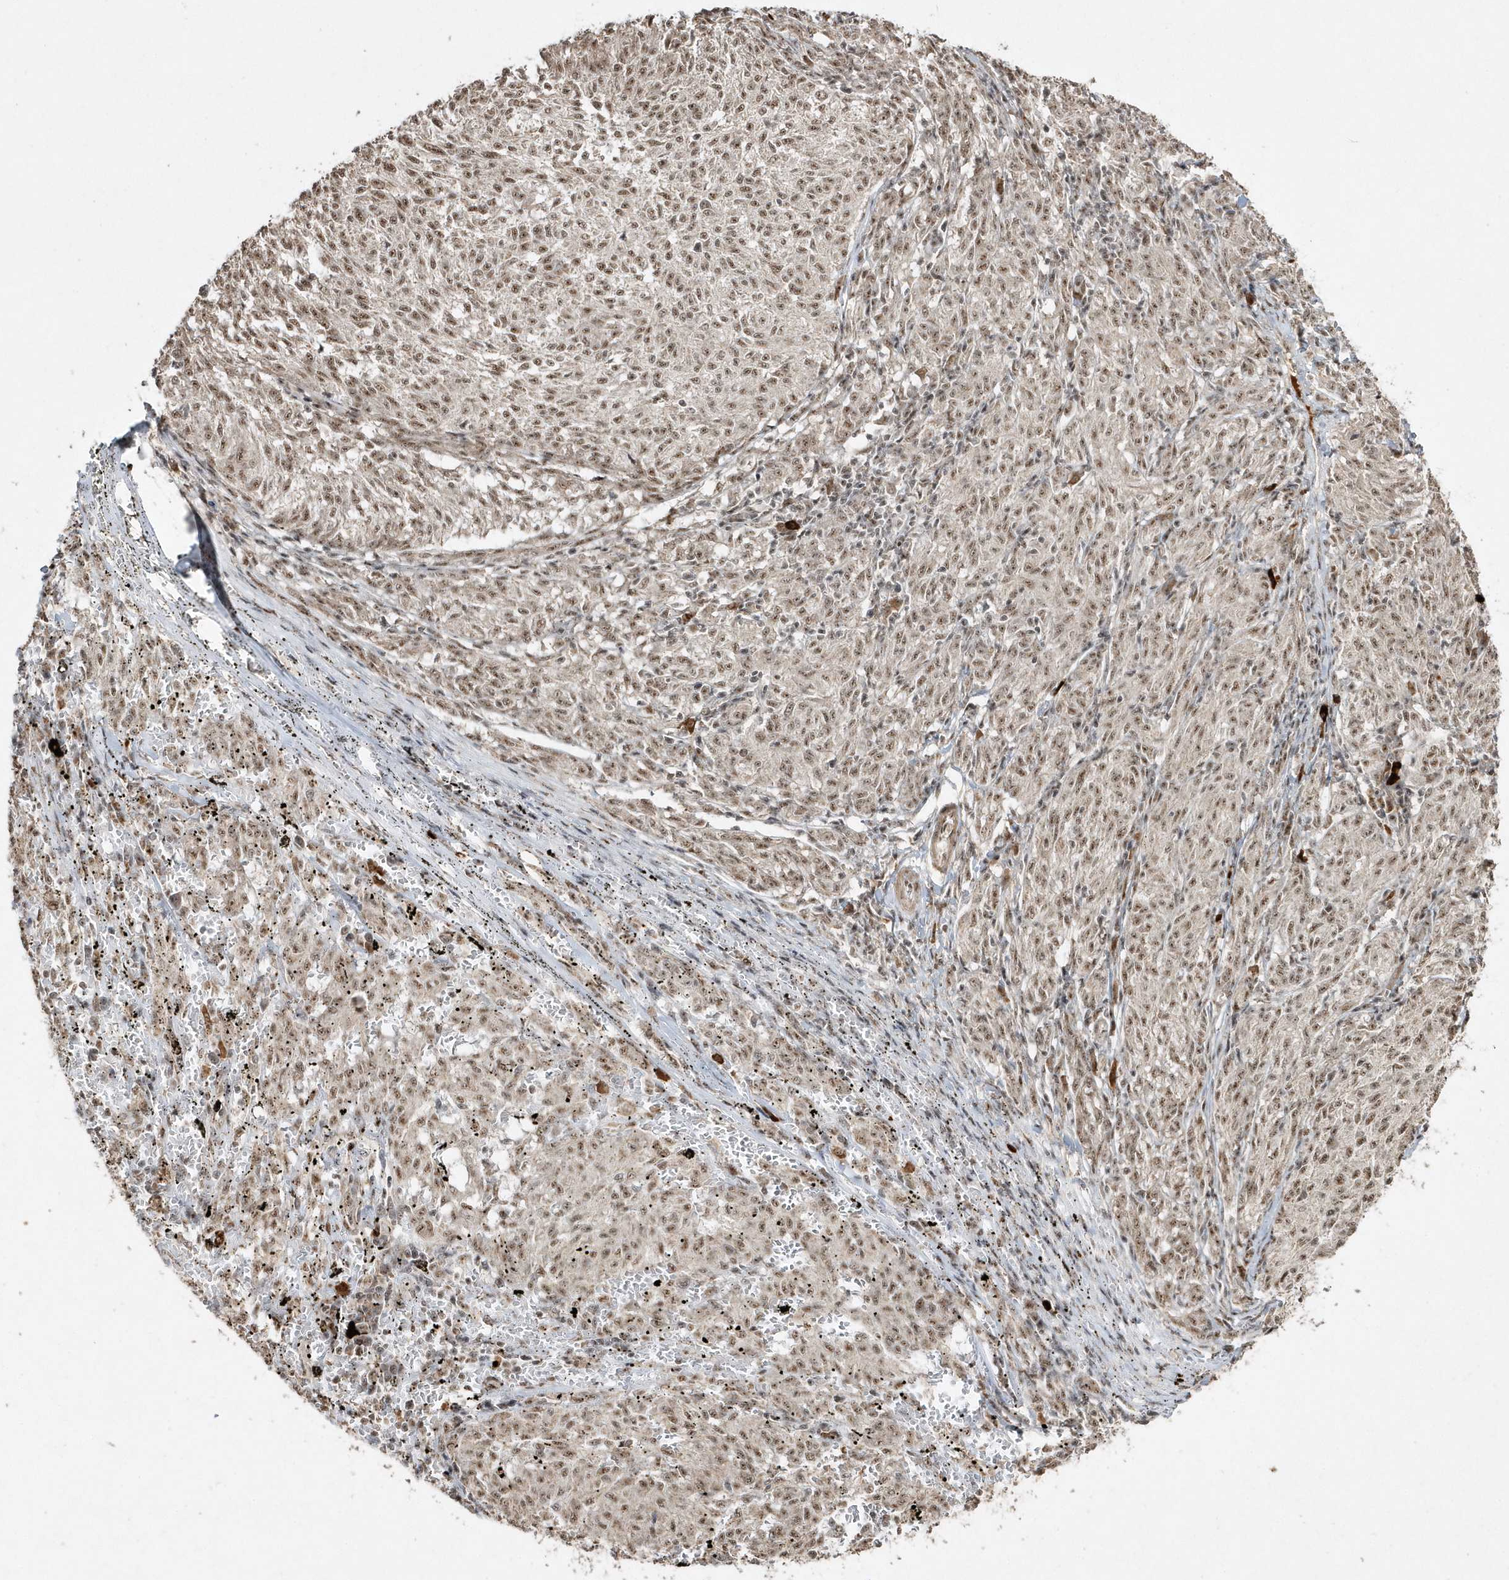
{"staining": {"intensity": "moderate", "quantity": ">75%", "location": "nuclear"}, "tissue": "melanoma", "cell_type": "Tumor cells", "image_type": "cancer", "snomed": [{"axis": "morphology", "description": "Malignant melanoma, NOS"}, {"axis": "topography", "description": "Skin"}], "caption": "Brown immunohistochemical staining in human melanoma displays moderate nuclear staining in approximately >75% of tumor cells. (brown staining indicates protein expression, while blue staining denotes nuclei).", "gene": "POLR3B", "patient": {"sex": "female", "age": 72}}